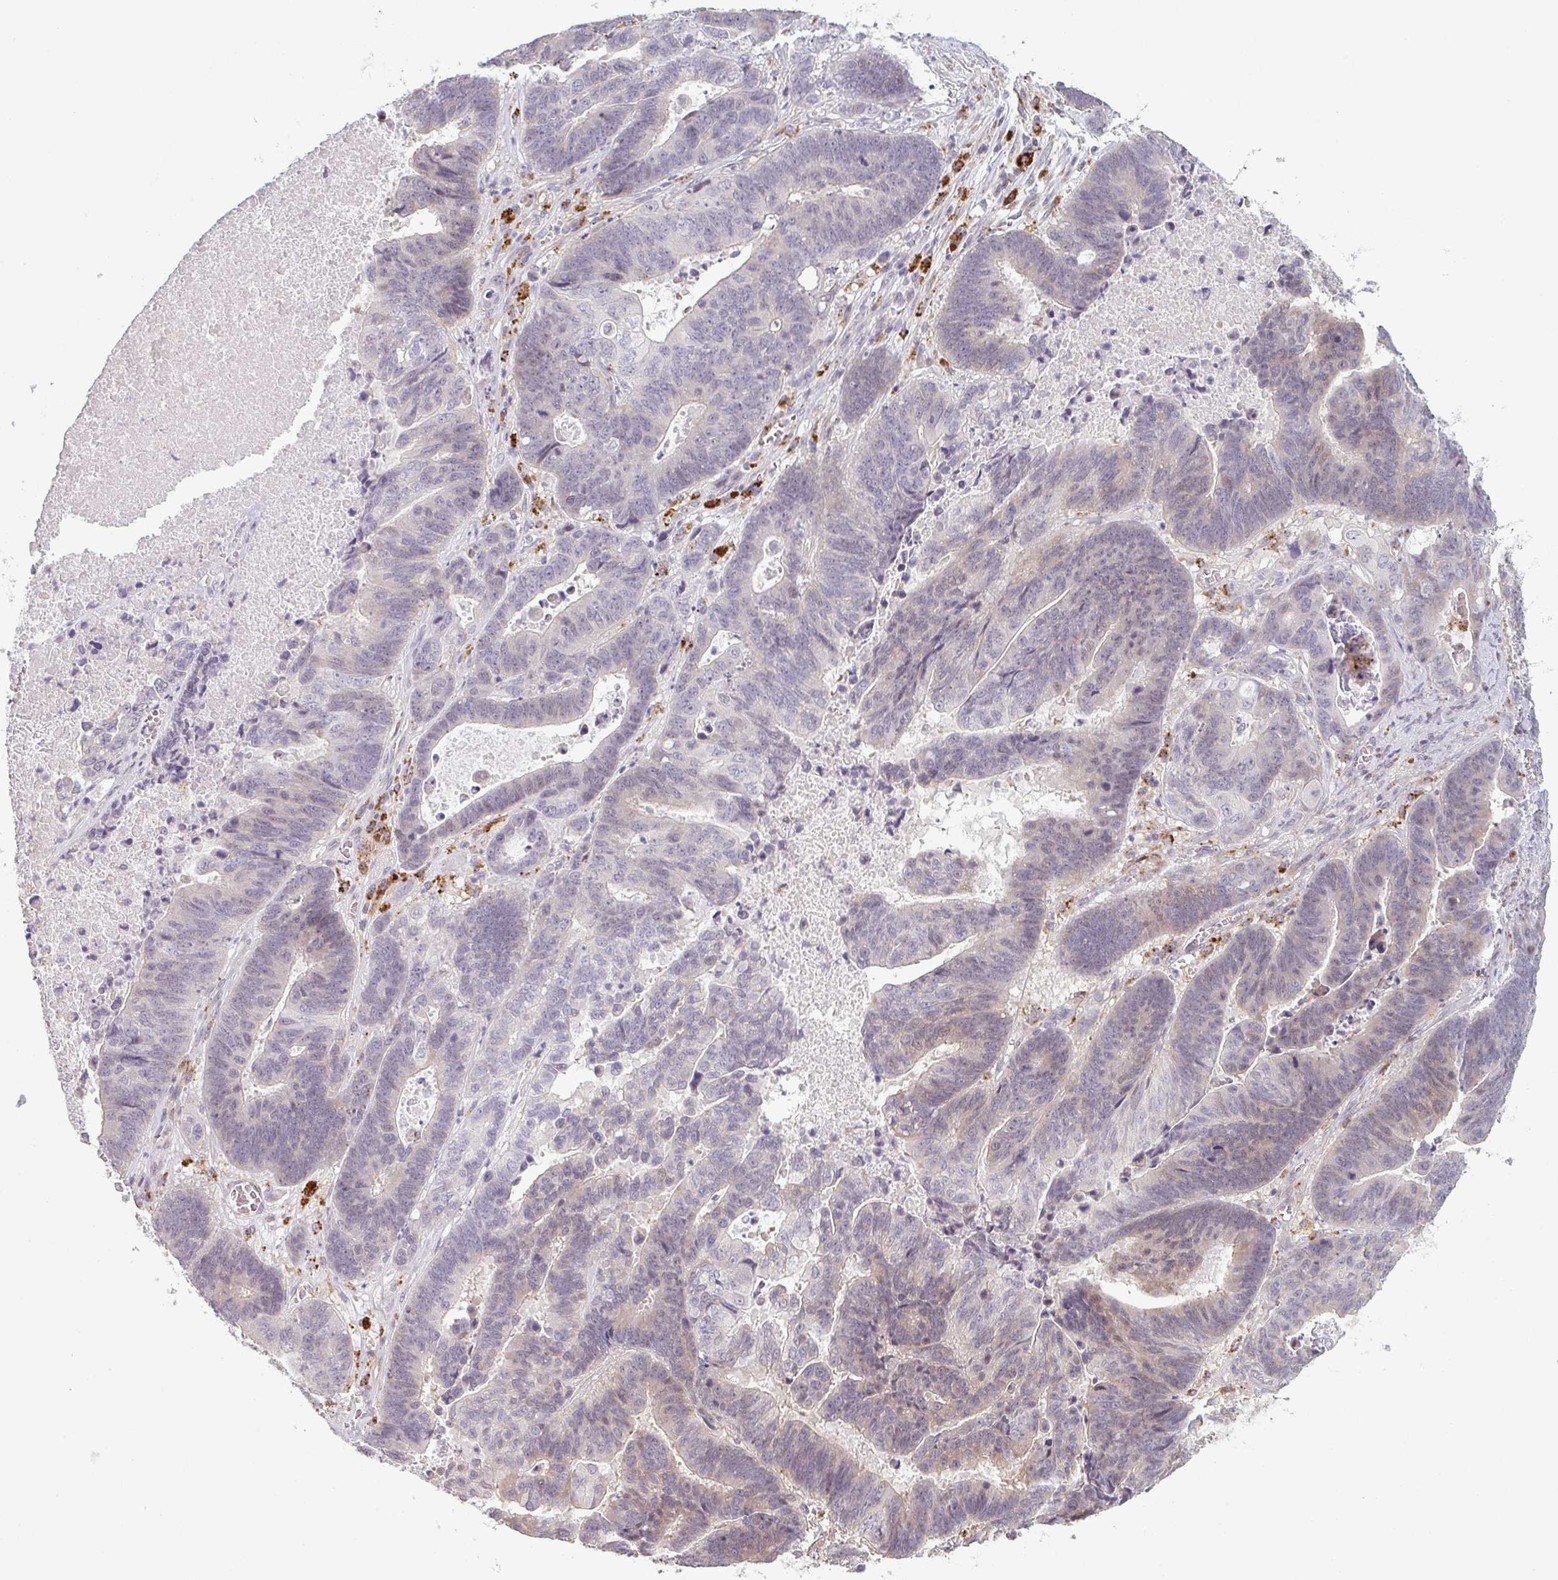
{"staining": {"intensity": "negative", "quantity": "none", "location": "none"}, "tissue": "lung cancer", "cell_type": "Tumor cells", "image_type": "cancer", "snomed": [{"axis": "morphology", "description": "Aneuploidy"}, {"axis": "morphology", "description": "Adenocarcinoma, NOS"}, {"axis": "morphology", "description": "Adenocarcinoma primary or metastatic"}, {"axis": "topography", "description": "Lung"}], "caption": "Immunohistochemical staining of human lung adenocarcinoma primary or metastatic shows no significant staining in tumor cells.", "gene": "TMEM237", "patient": {"sex": "female", "age": 75}}